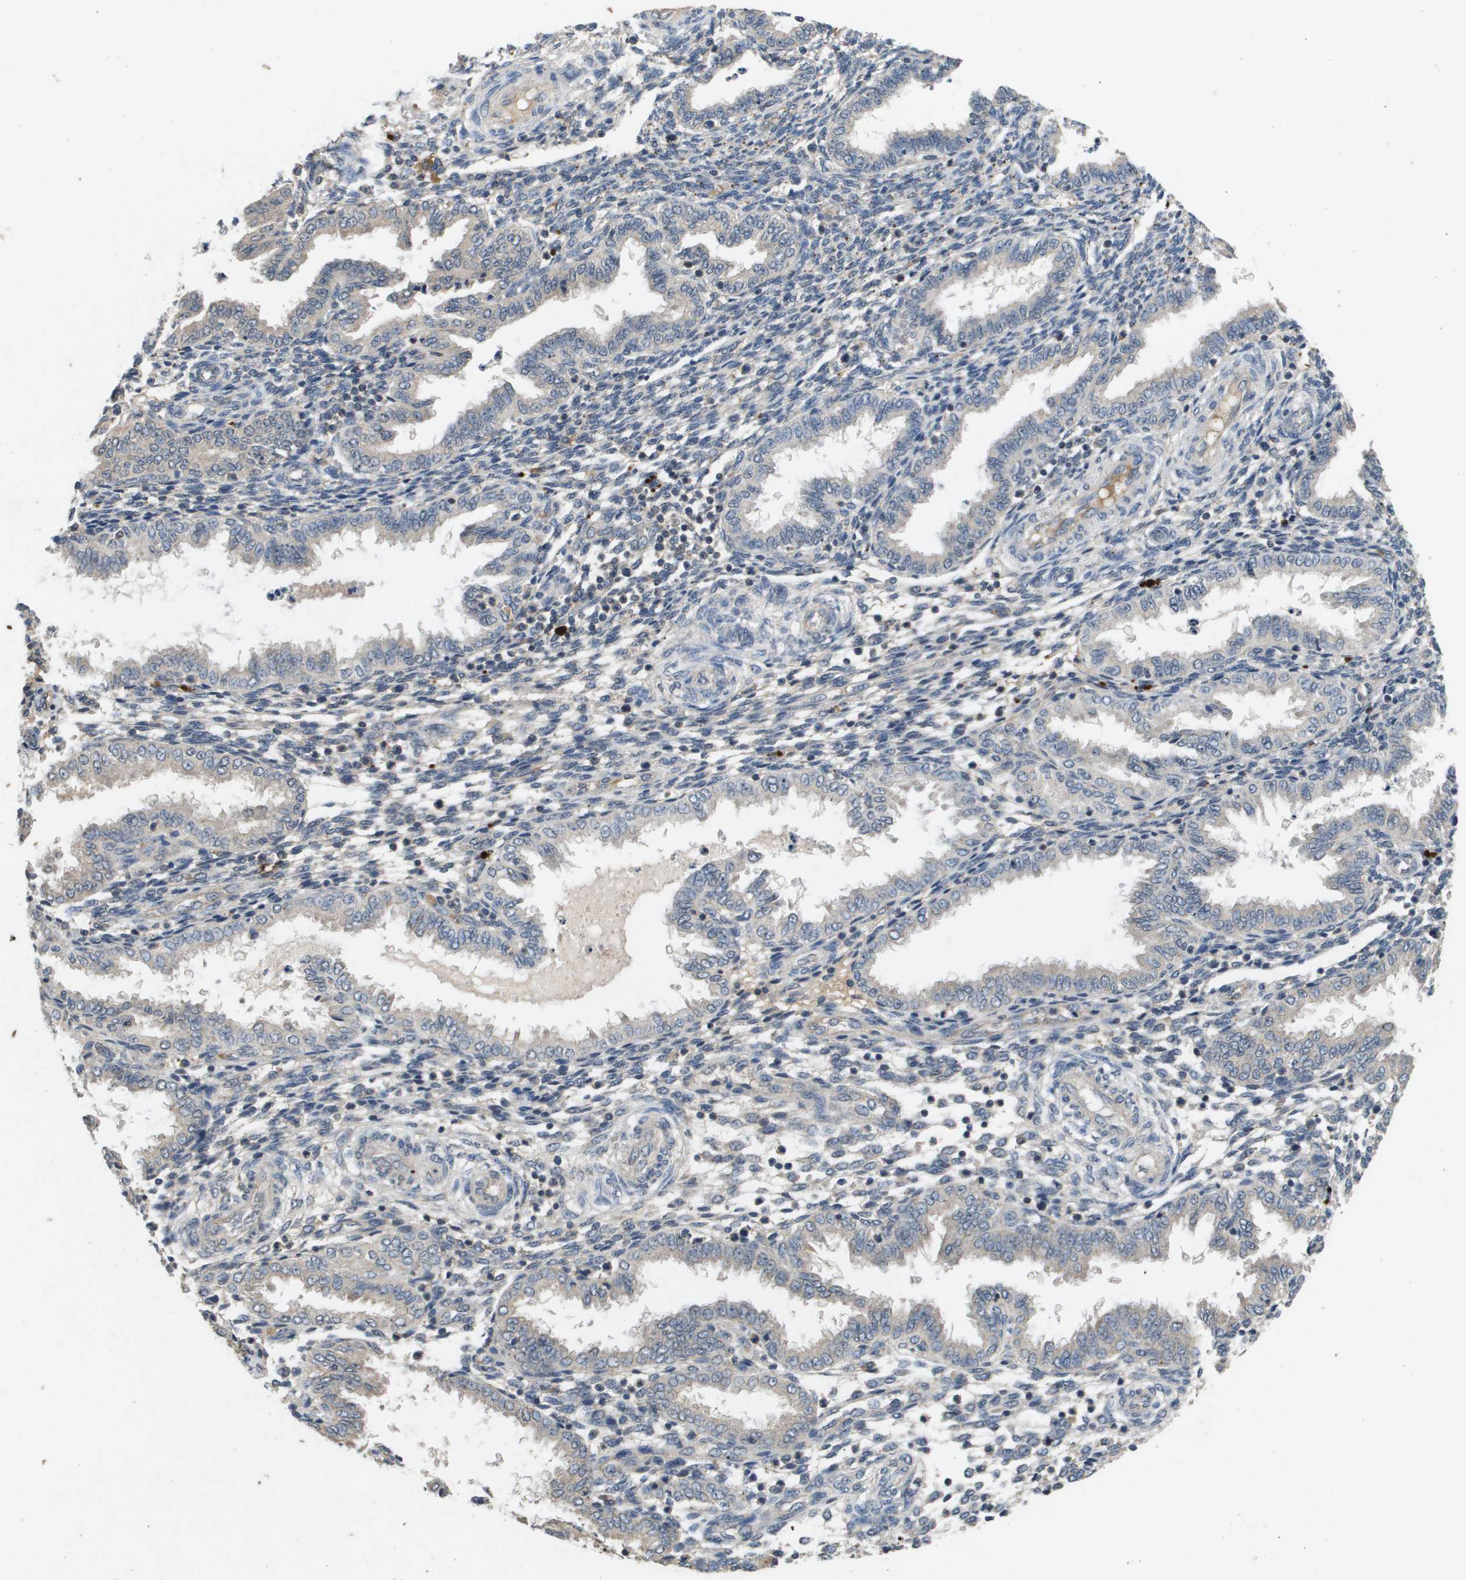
{"staining": {"intensity": "weak", "quantity": "<25%", "location": "cytoplasmic/membranous"}, "tissue": "endometrium", "cell_type": "Cells in endometrial stroma", "image_type": "normal", "snomed": [{"axis": "morphology", "description": "Normal tissue, NOS"}, {"axis": "topography", "description": "Endometrium"}], "caption": "A micrograph of human endometrium is negative for staining in cells in endometrial stroma. (Stains: DAB IHC with hematoxylin counter stain, Microscopy: brightfield microscopy at high magnification).", "gene": "PROC", "patient": {"sex": "female", "age": 33}}